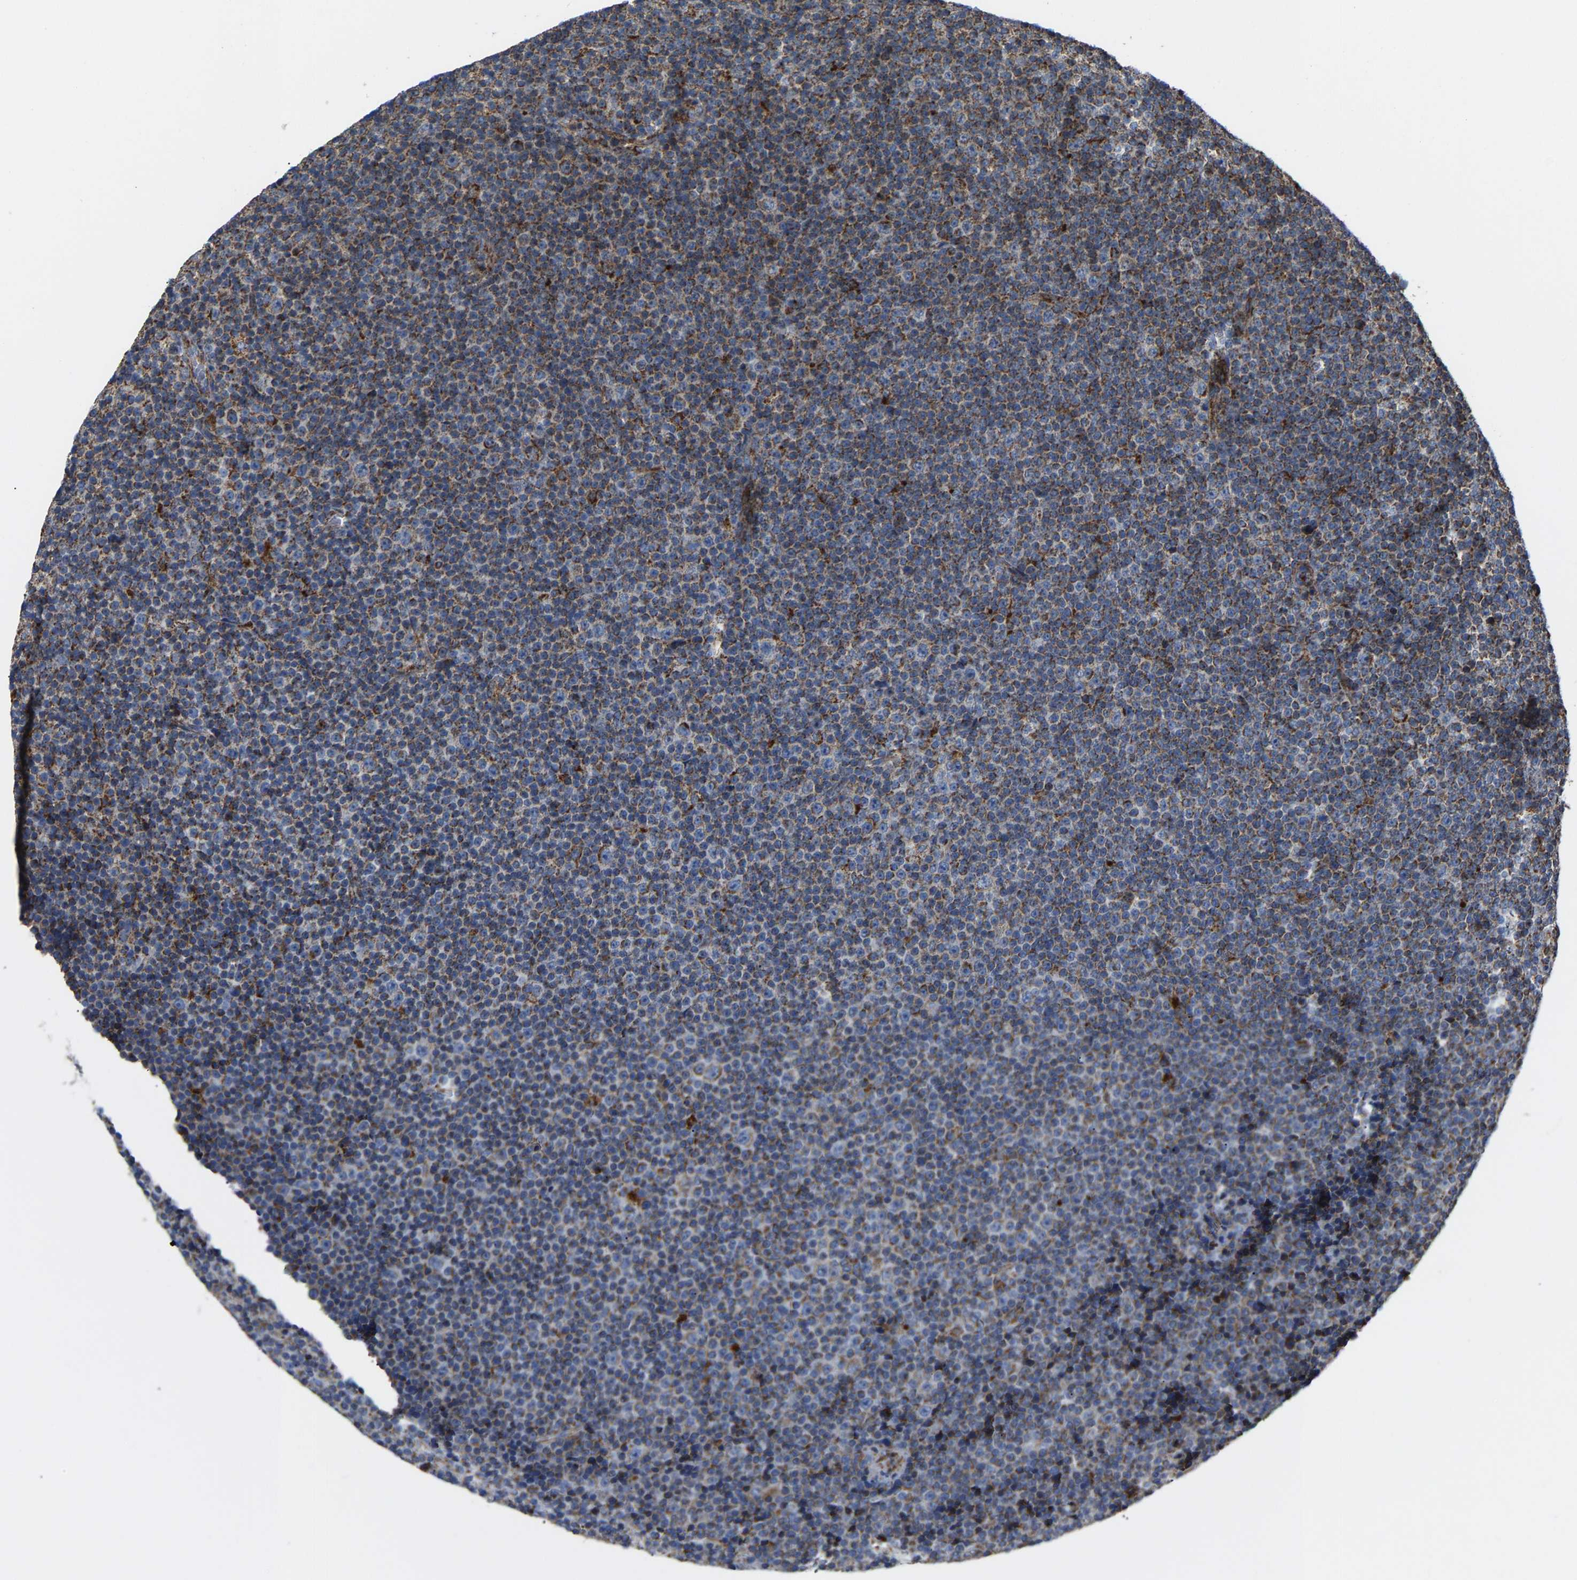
{"staining": {"intensity": "moderate", "quantity": ">75%", "location": "cytoplasmic/membranous"}, "tissue": "lymphoma", "cell_type": "Tumor cells", "image_type": "cancer", "snomed": [{"axis": "morphology", "description": "Malignant lymphoma, non-Hodgkin's type, Low grade"}, {"axis": "topography", "description": "Lymph node"}], "caption": "Moderate cytoplasmic/membranous positivity is appreciated in about >75% of tumor cells in malignant lymphoma, non-Hodgkin's type (low-grade). The staining was performed using DAB (3,3'-diaminobenzidine), with brown indicating positive protein expression. Nuclei are stained blue with hematoxylin.", "gene": "NDUFV3", "patient": {"sex": "female", "age": 67}}